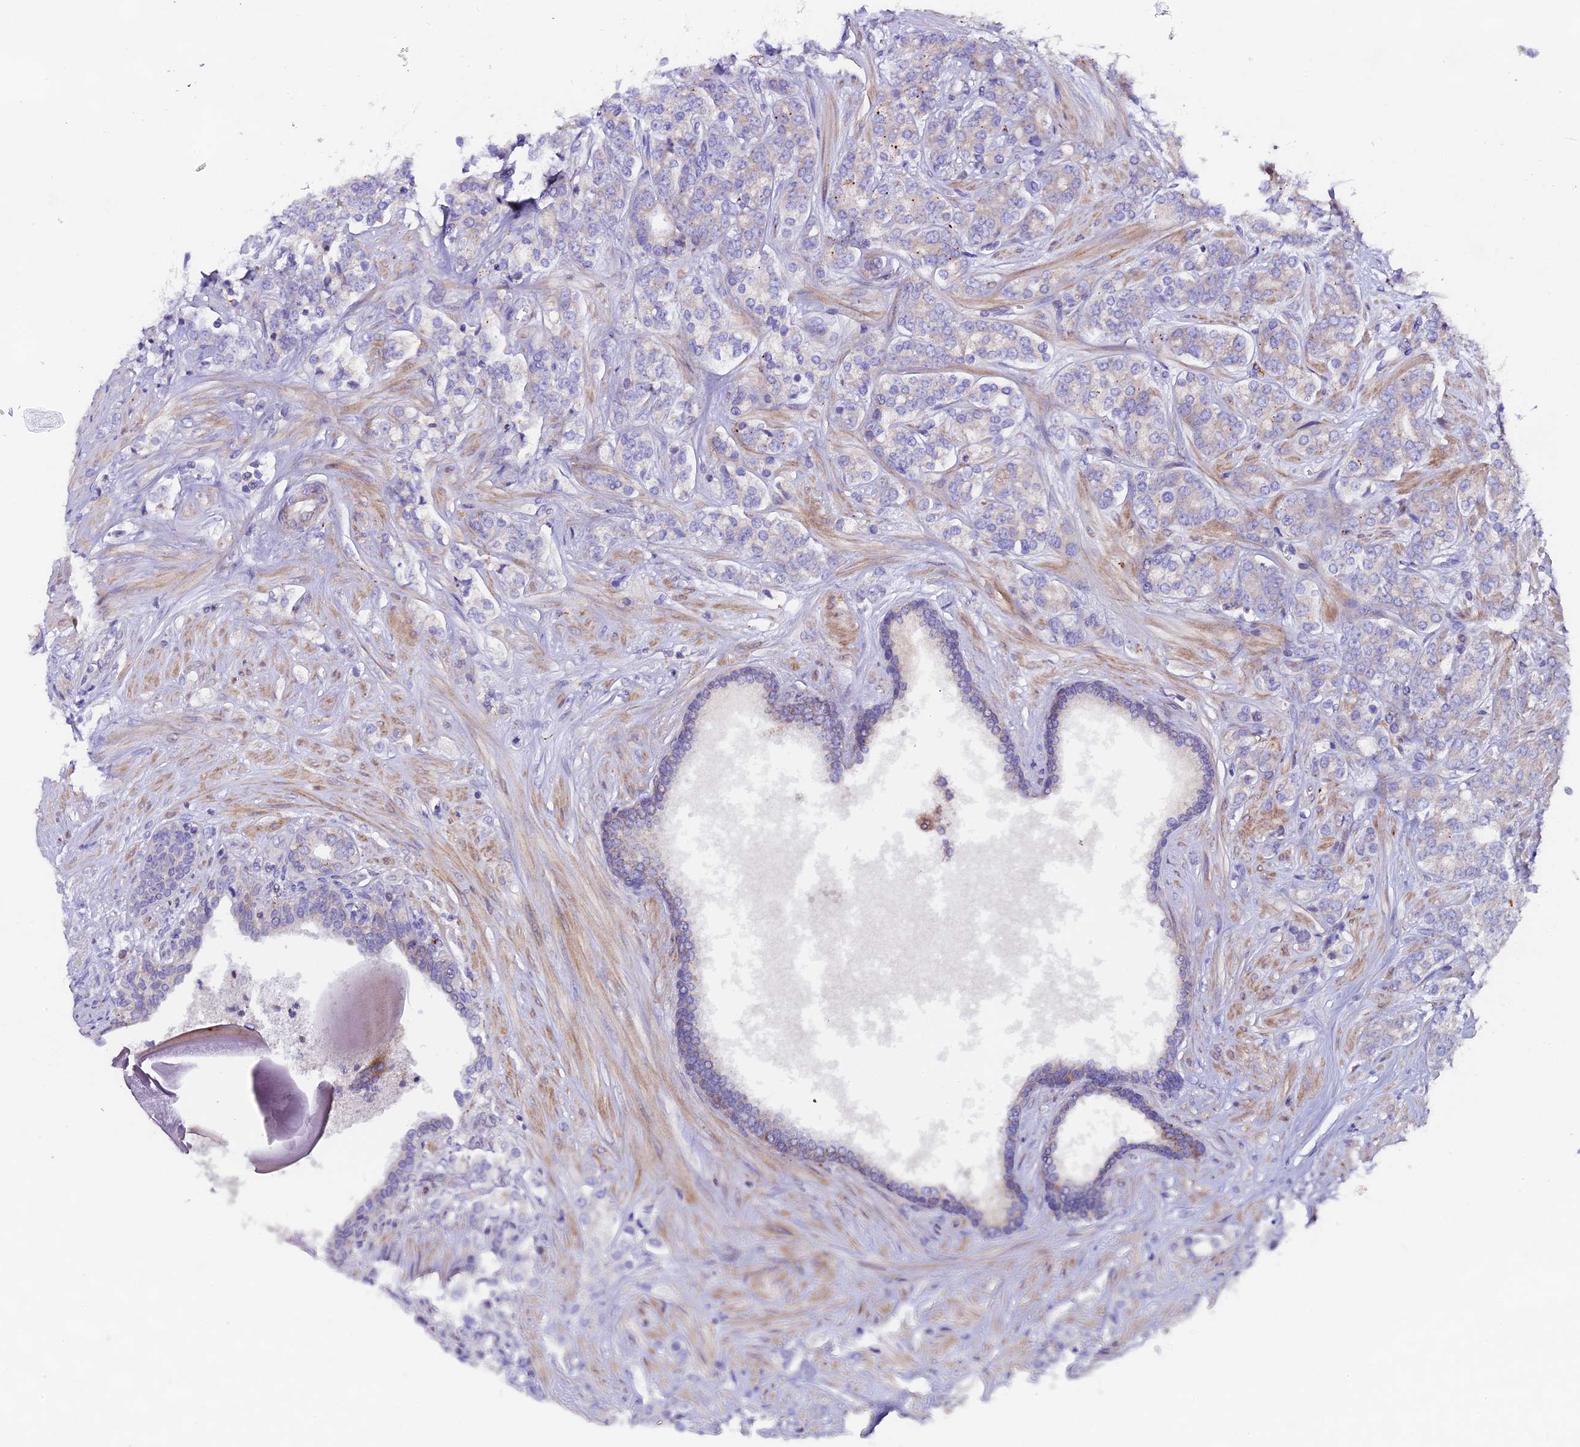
{"staining": {"intensity": "negative", "quantity": "none", "location": "none"}, "tissue": "prostate cancer", "cell_type": "Tumor cells", "image_type": "cancer", "snomed": [{"axis": "morphology", "description": "Adenocarcinoma, High grade"}, {"axis": "topography", "description": "Prostate"}], "caption": "Immunohistochemistry of human prostate cancer (high-grade adenocarcinoma) exhibits no staining in tumor cells.", "gene": "PIGU", "patient": {"sex": "male", "age": 62}}